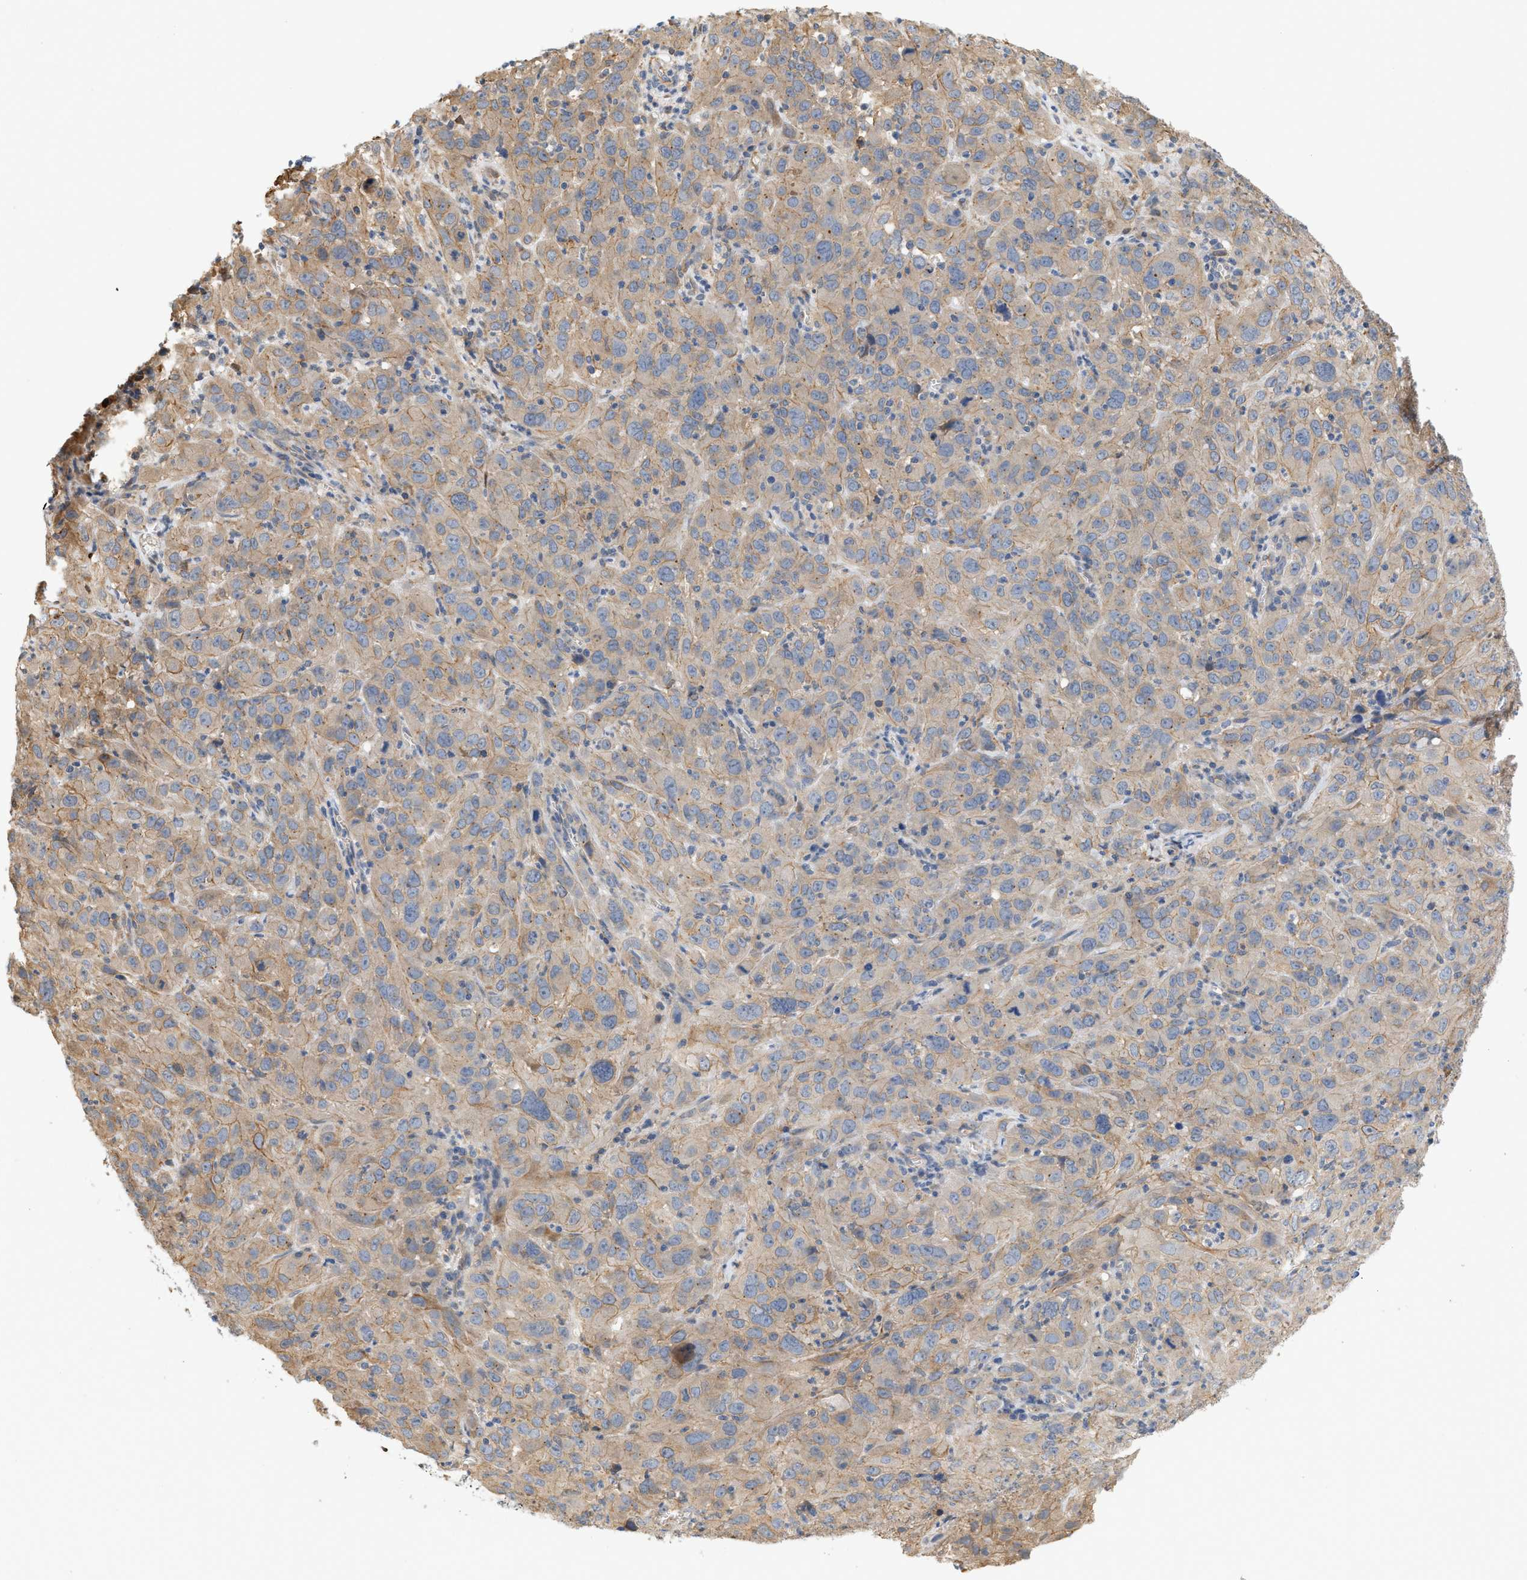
{"staining": {"intensity": "weak", "quantity": ">75%", "location": "cytoplasmic/membranous"}, "tissue": "cervical cancer", "cell_type": "Tumor cells", "image_type": "cancer", "snomed": [{"axis": "morphology", "description": "Squamous cell carcinoma, NOS"}, {"axis": "topography", "description": "Cervix"}], "caption": "Immunohistochemistry histopathology image of human cervical squamous cell carcinoma stained for a protein (brown), which demonstrates low levels of weak cytoplasmic/membranous positivity in approximately >75% of tumor cells.", "gene": "CTXN1", "patient": {"sex": "female", "age": 32}}